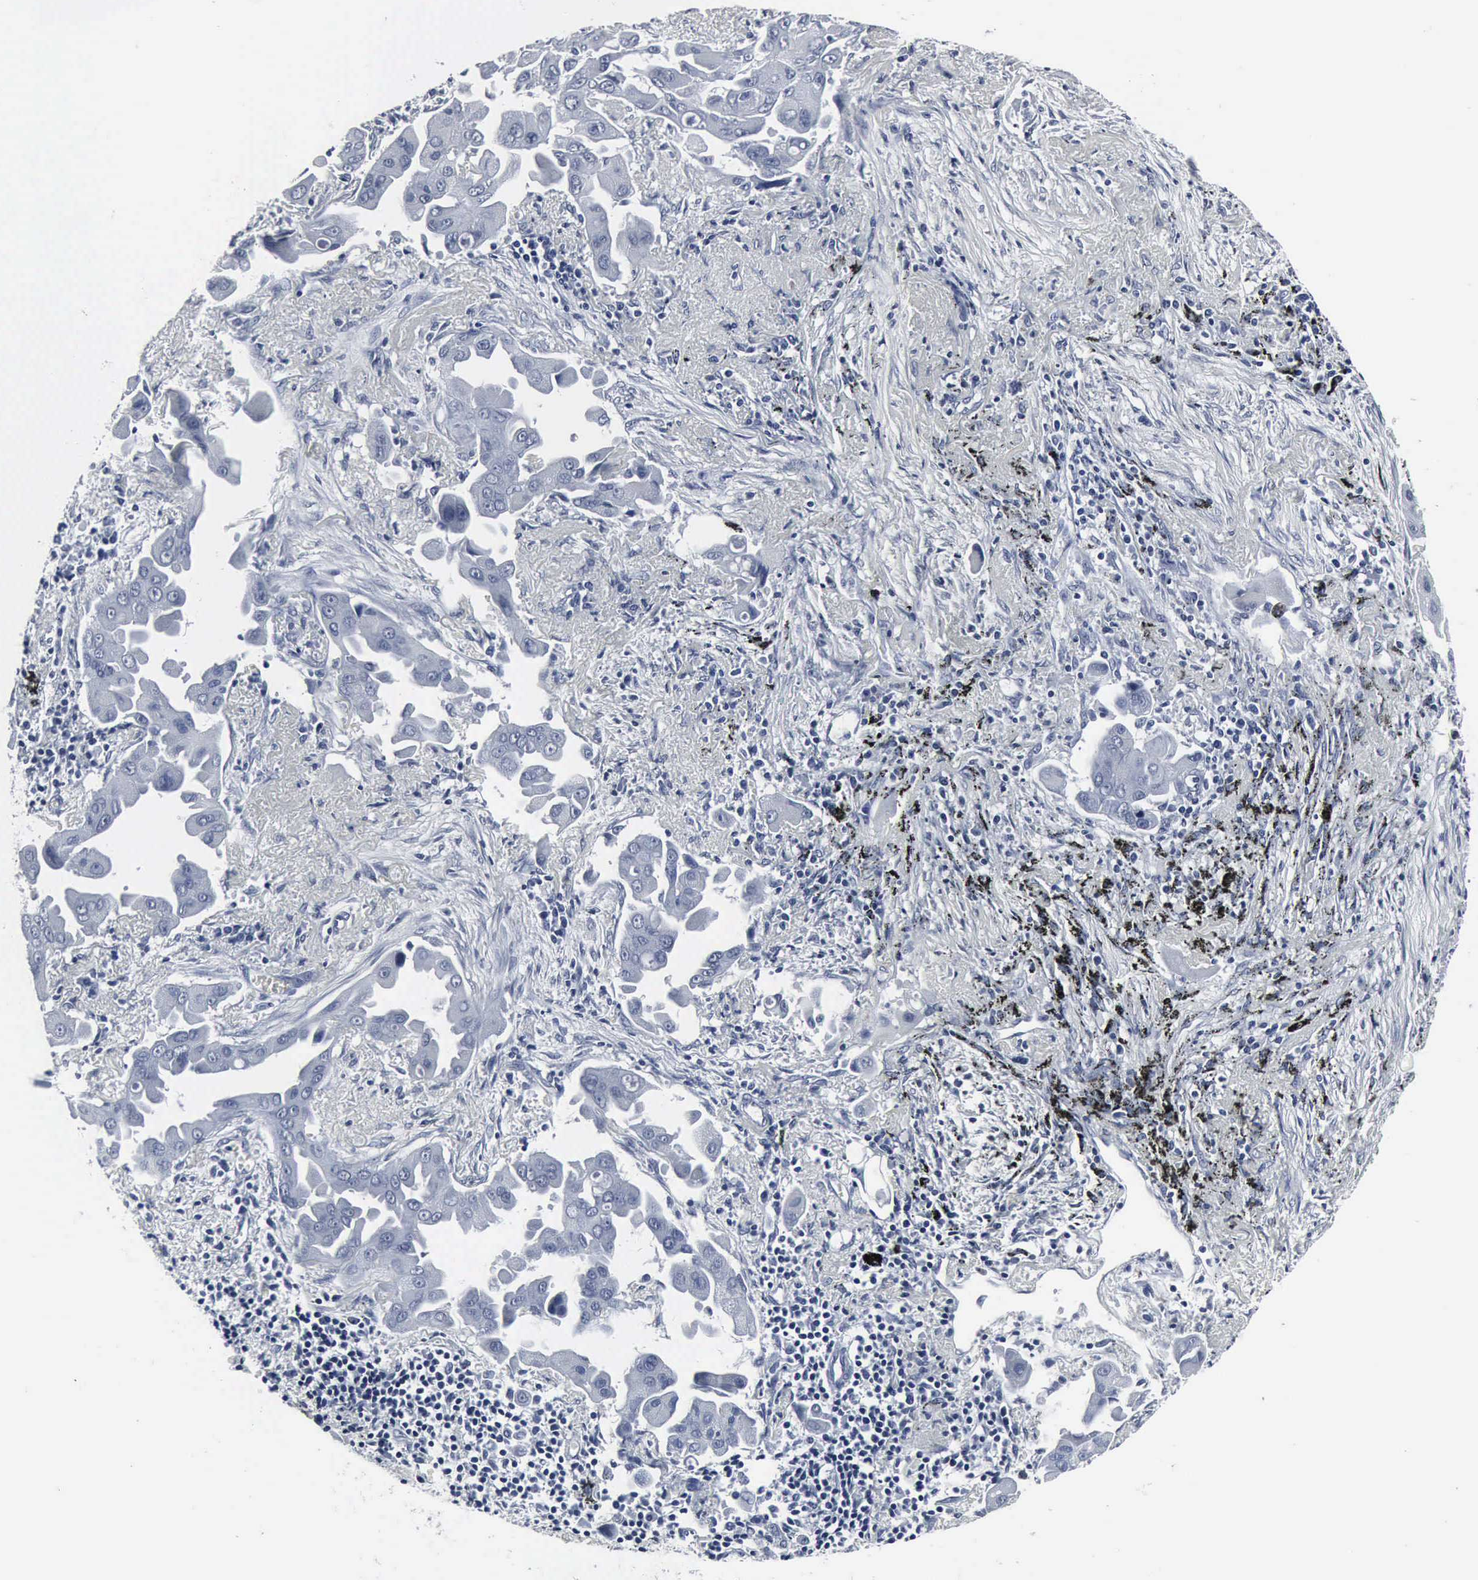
{"staining": {"intensity": "negative", "quantity": "none", "location": "none"}, "tissue": "lung cancer", "cell_type": "Tumor cells", "image_type": "cancer", "snomed": [{"axis": "morphology", "description": "Adenocarcinoma, NOS"}, {"axis": "topography", "description": "Lung"}], "caption": "This image is of lung adenocarcinoma stained with IHC to label a protein in brown with the nuclei are counter-stained blue. There is no staining in tumor cells.", "gene": "SNAP25", "patient": {"sex": "male", "age": 68}}